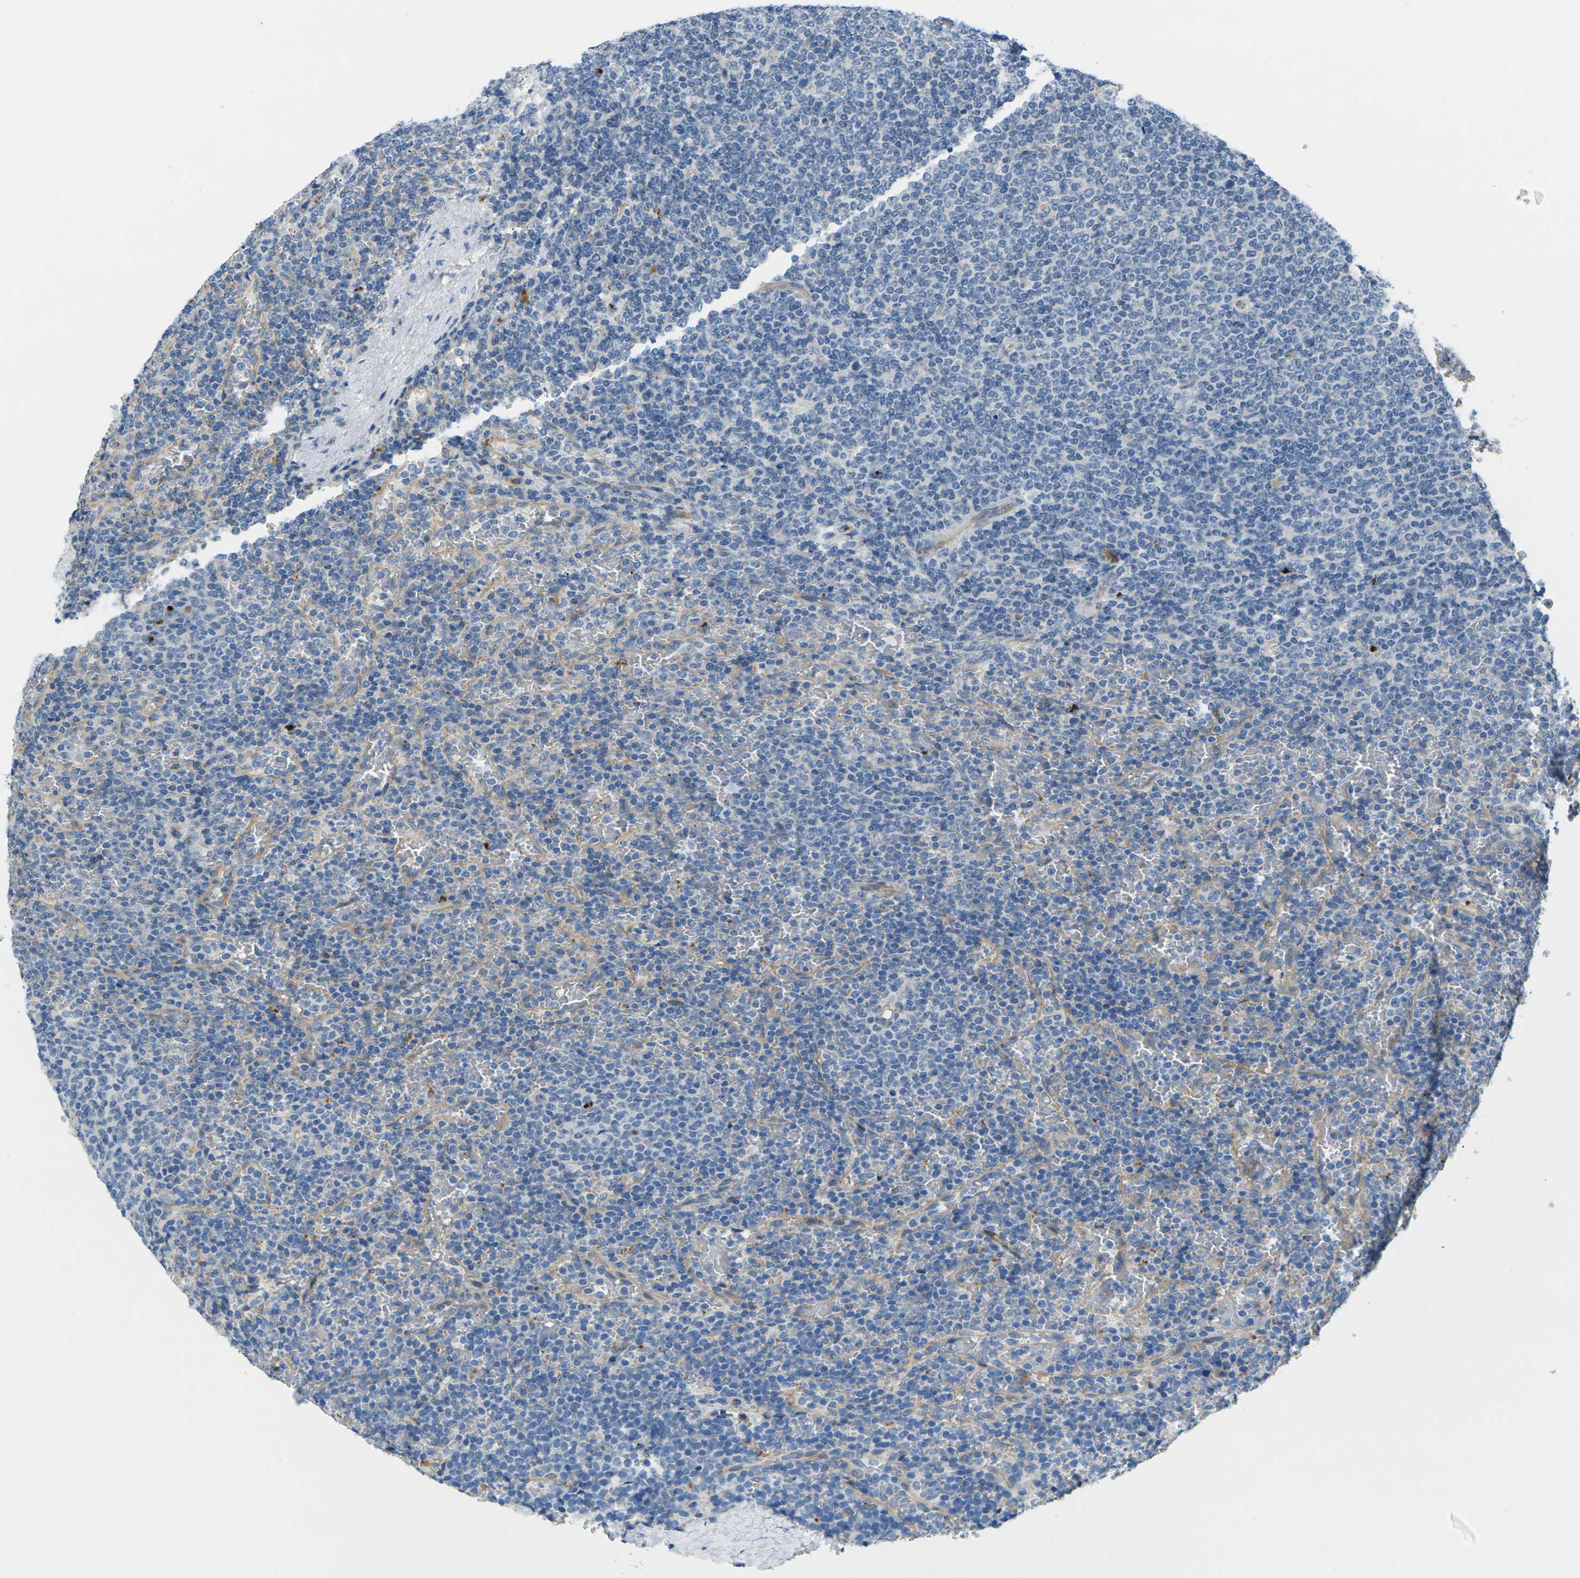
{"staining": {"intensity": "negative", "quantity": "none", "location": "none"}, "tissue": "lymphoma", "cell_type": "Tumor cells", "image_type": "cancer", "snomed": [{"axis": "morphology", "description": "Malignant lymphoma, non-Hodgkin's type, Low grade"}, {"axis": "topography", "description": "Spleen"}], "caption": "An immunohistochemistry (IHC) image of lymphoma is shown. There is no staining in tumor cells of lymphoma.", "gene": "CYP2C8", "patient": {"sex": "female", "age": 77}}